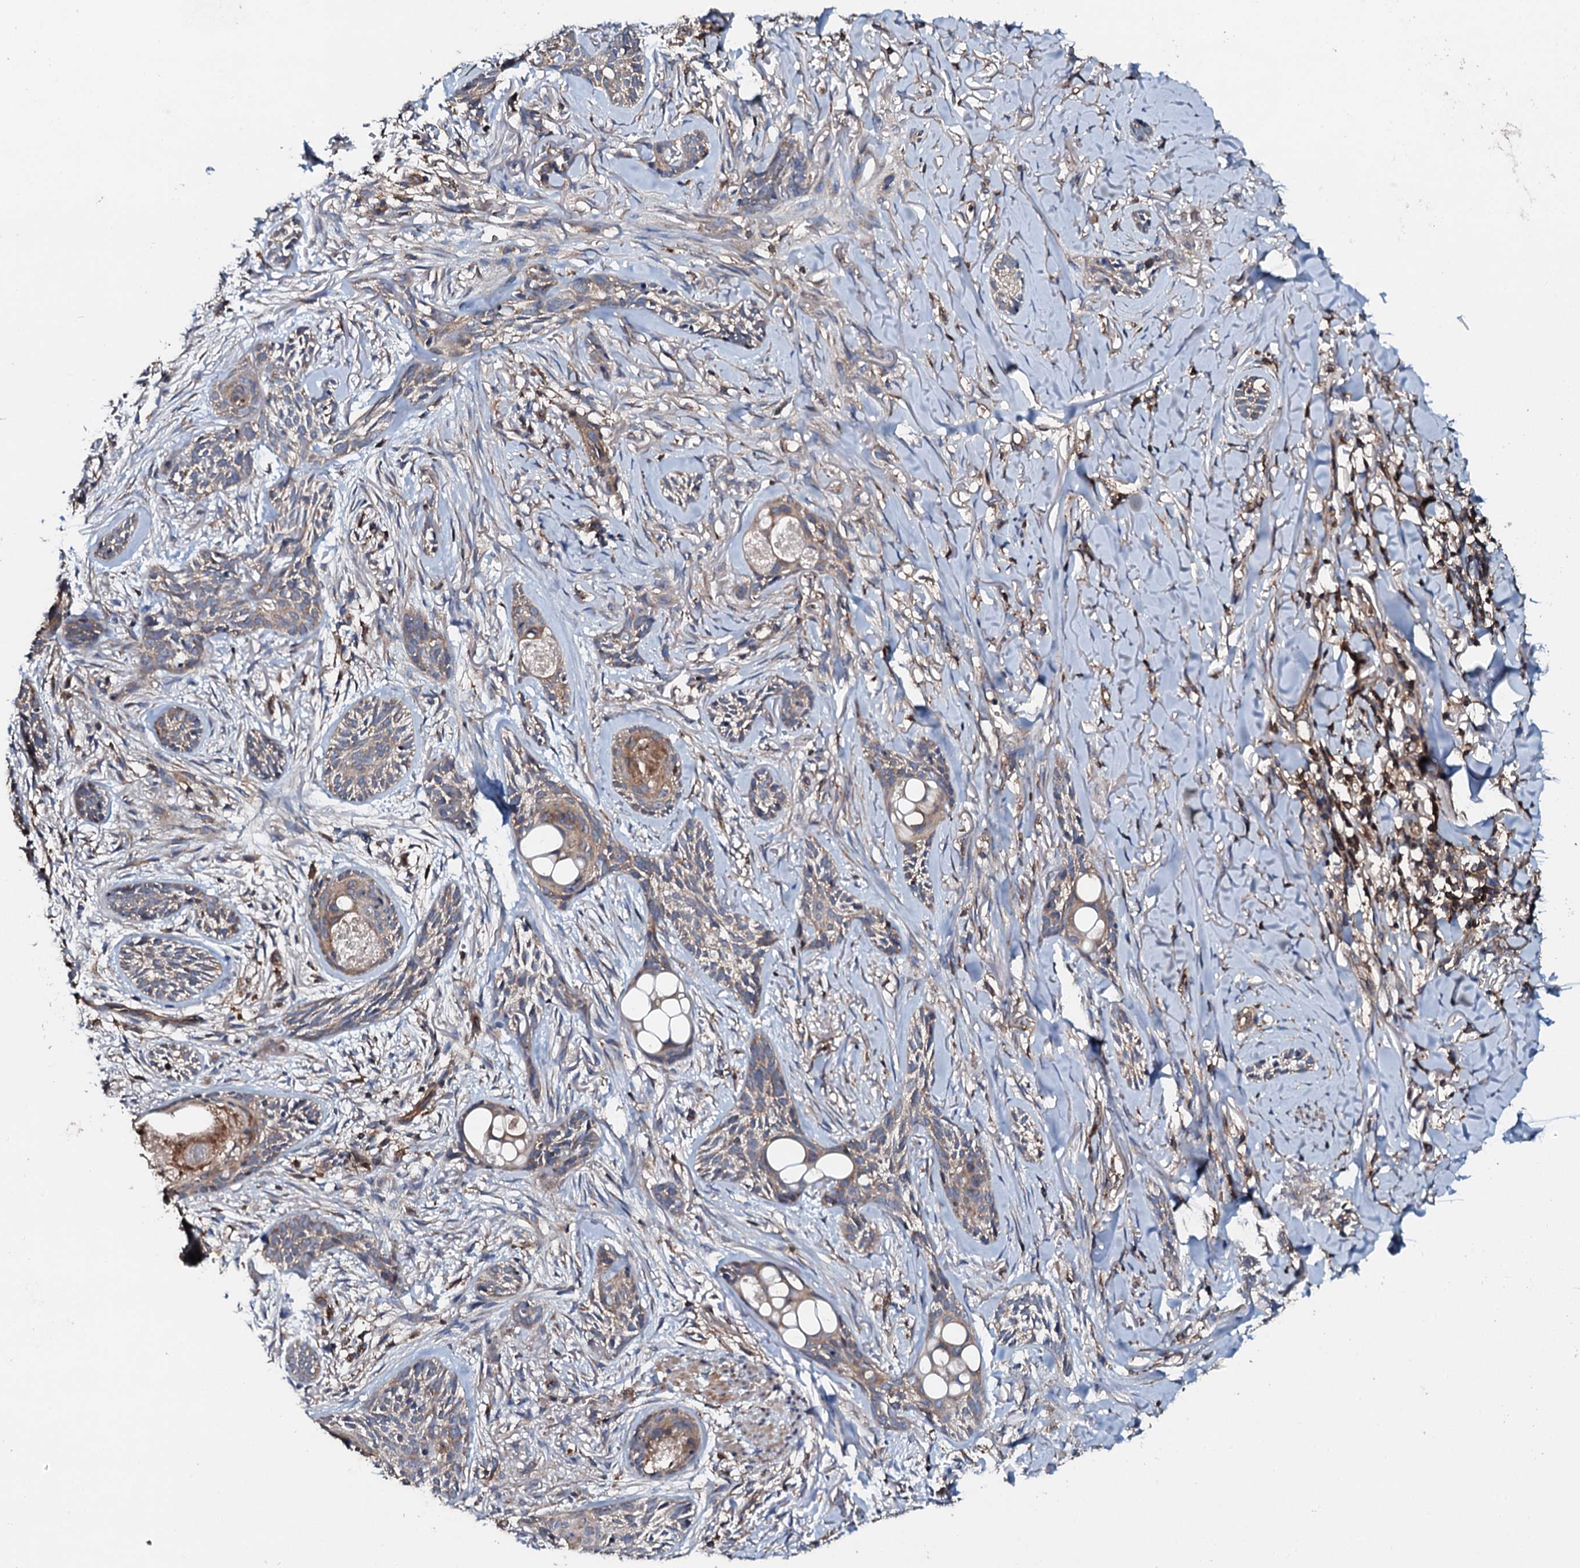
{"staining": {"intensity": "weak", "quantity": ">75%", "location": "cytoplasmic/membranous"}, "tissue": "skin cancer", "cell_type": "Tumor cells", "image_type": "cancer", "snomed": [{"axis": "morphology", "description": "Basal cell carcinoma"}, {"axis": "topography", "description": "Skin"}], "caption": "A micrograph of human basal cell carcinoma (skin) stained for a protein demonstrates weak cytoplasmic/membranous brown staining in tumor cells.", "gene": "GRK2", "patient": {"sex": "female", "age": 59}}